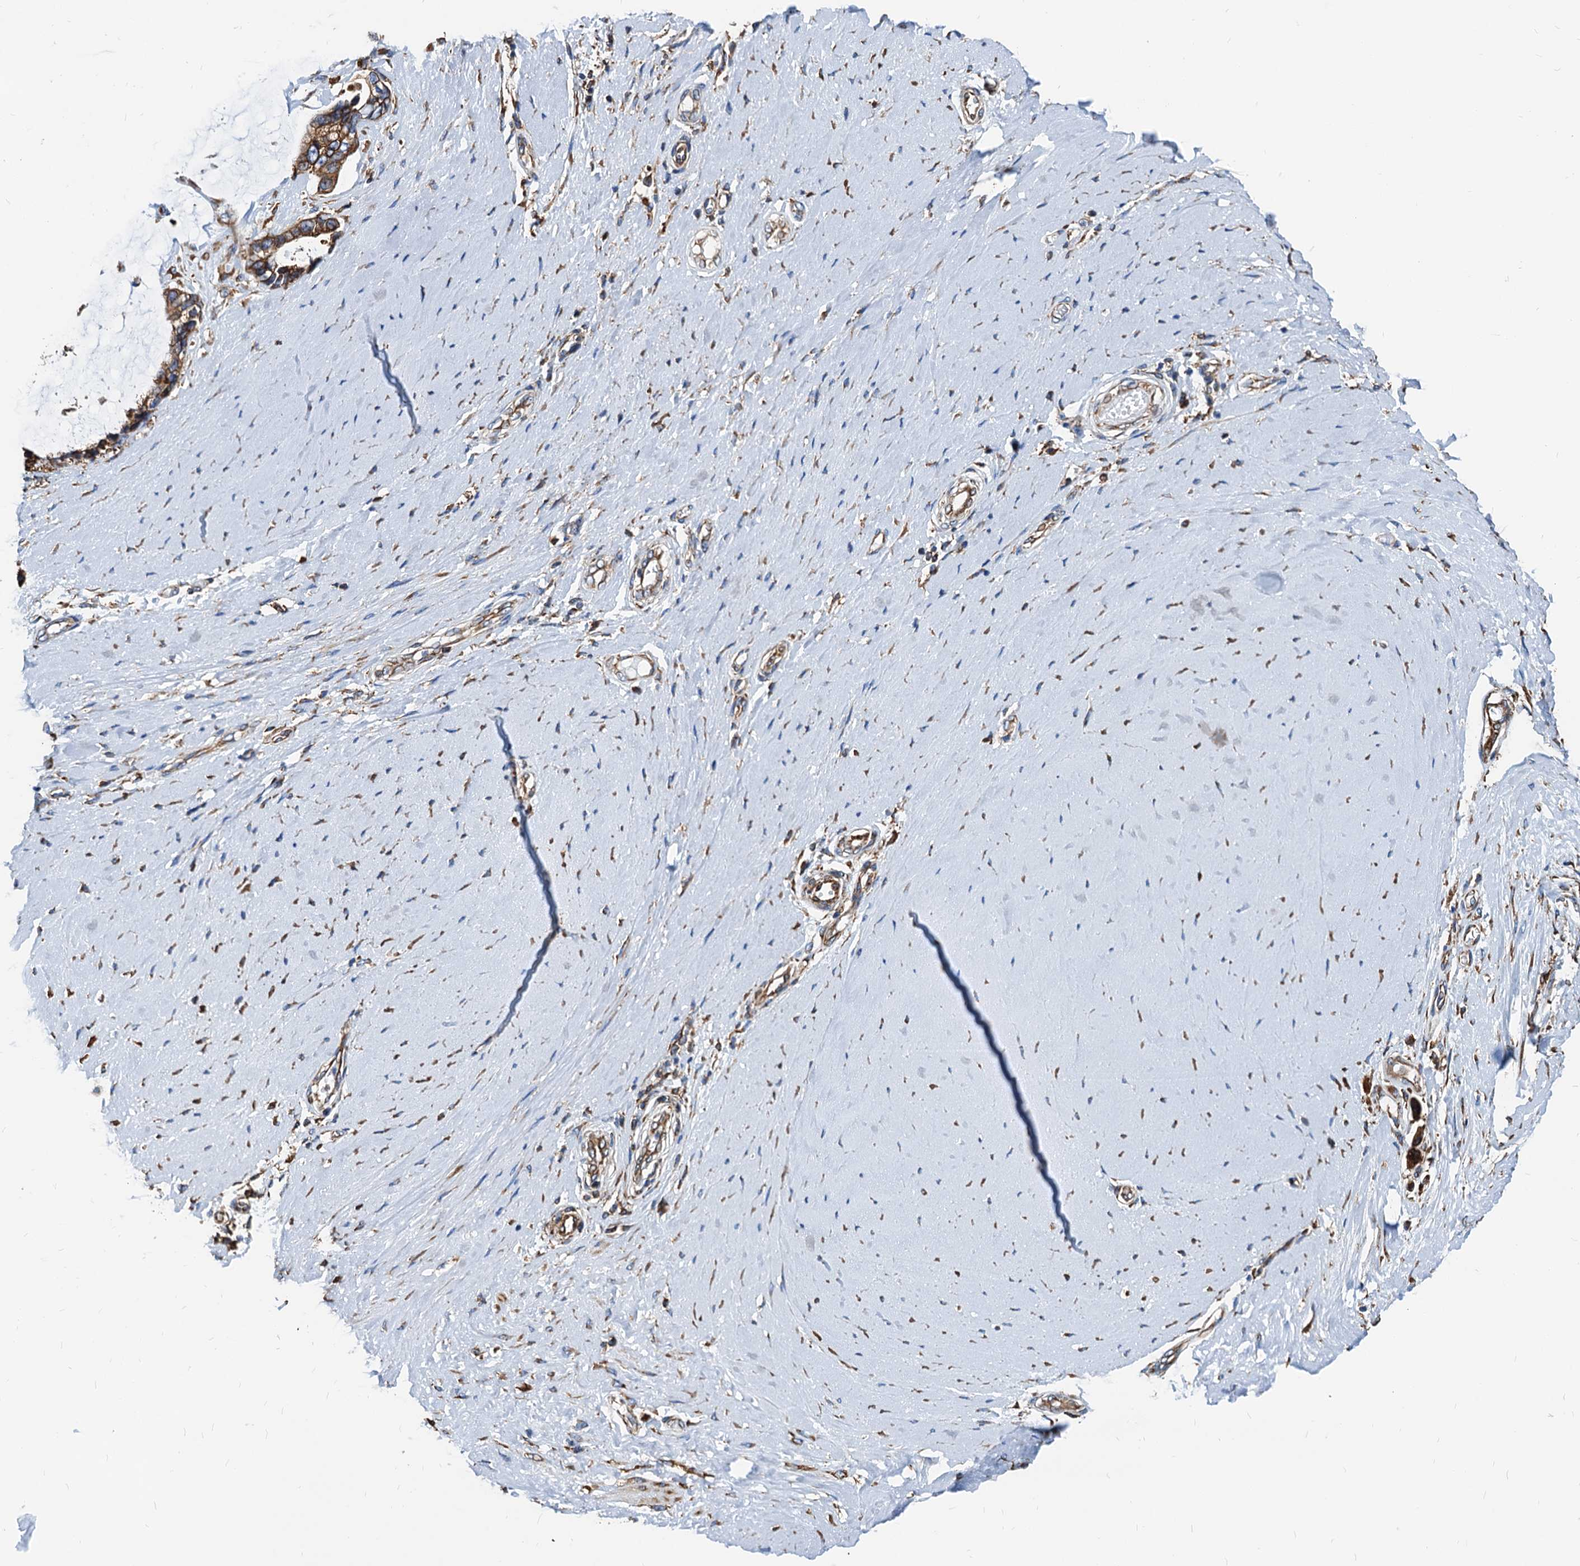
{"staining": {"intensity": "moderate", "quantity": ">75%", "location": "cytoplasmic/membranous"}, "tissue": "ovarian cancer", "cell_type": "Tumor cells", "image_type": "cancer", "snomed": [{"axis": "morphology", "description": "Cystadenocarcinoma, mucinous, NOS"}, {"axis": "topography", "description": "Ovary"}], "caption": "The photomicrograph displays staining of ovarian mucinous cystadenocarcinoma, revealing moderate cytoplasmic/membranous protein positivity (brown color) within tumor cells.", "gene": "HSPA5", "patient": {"sex": "female", "age": 39}}